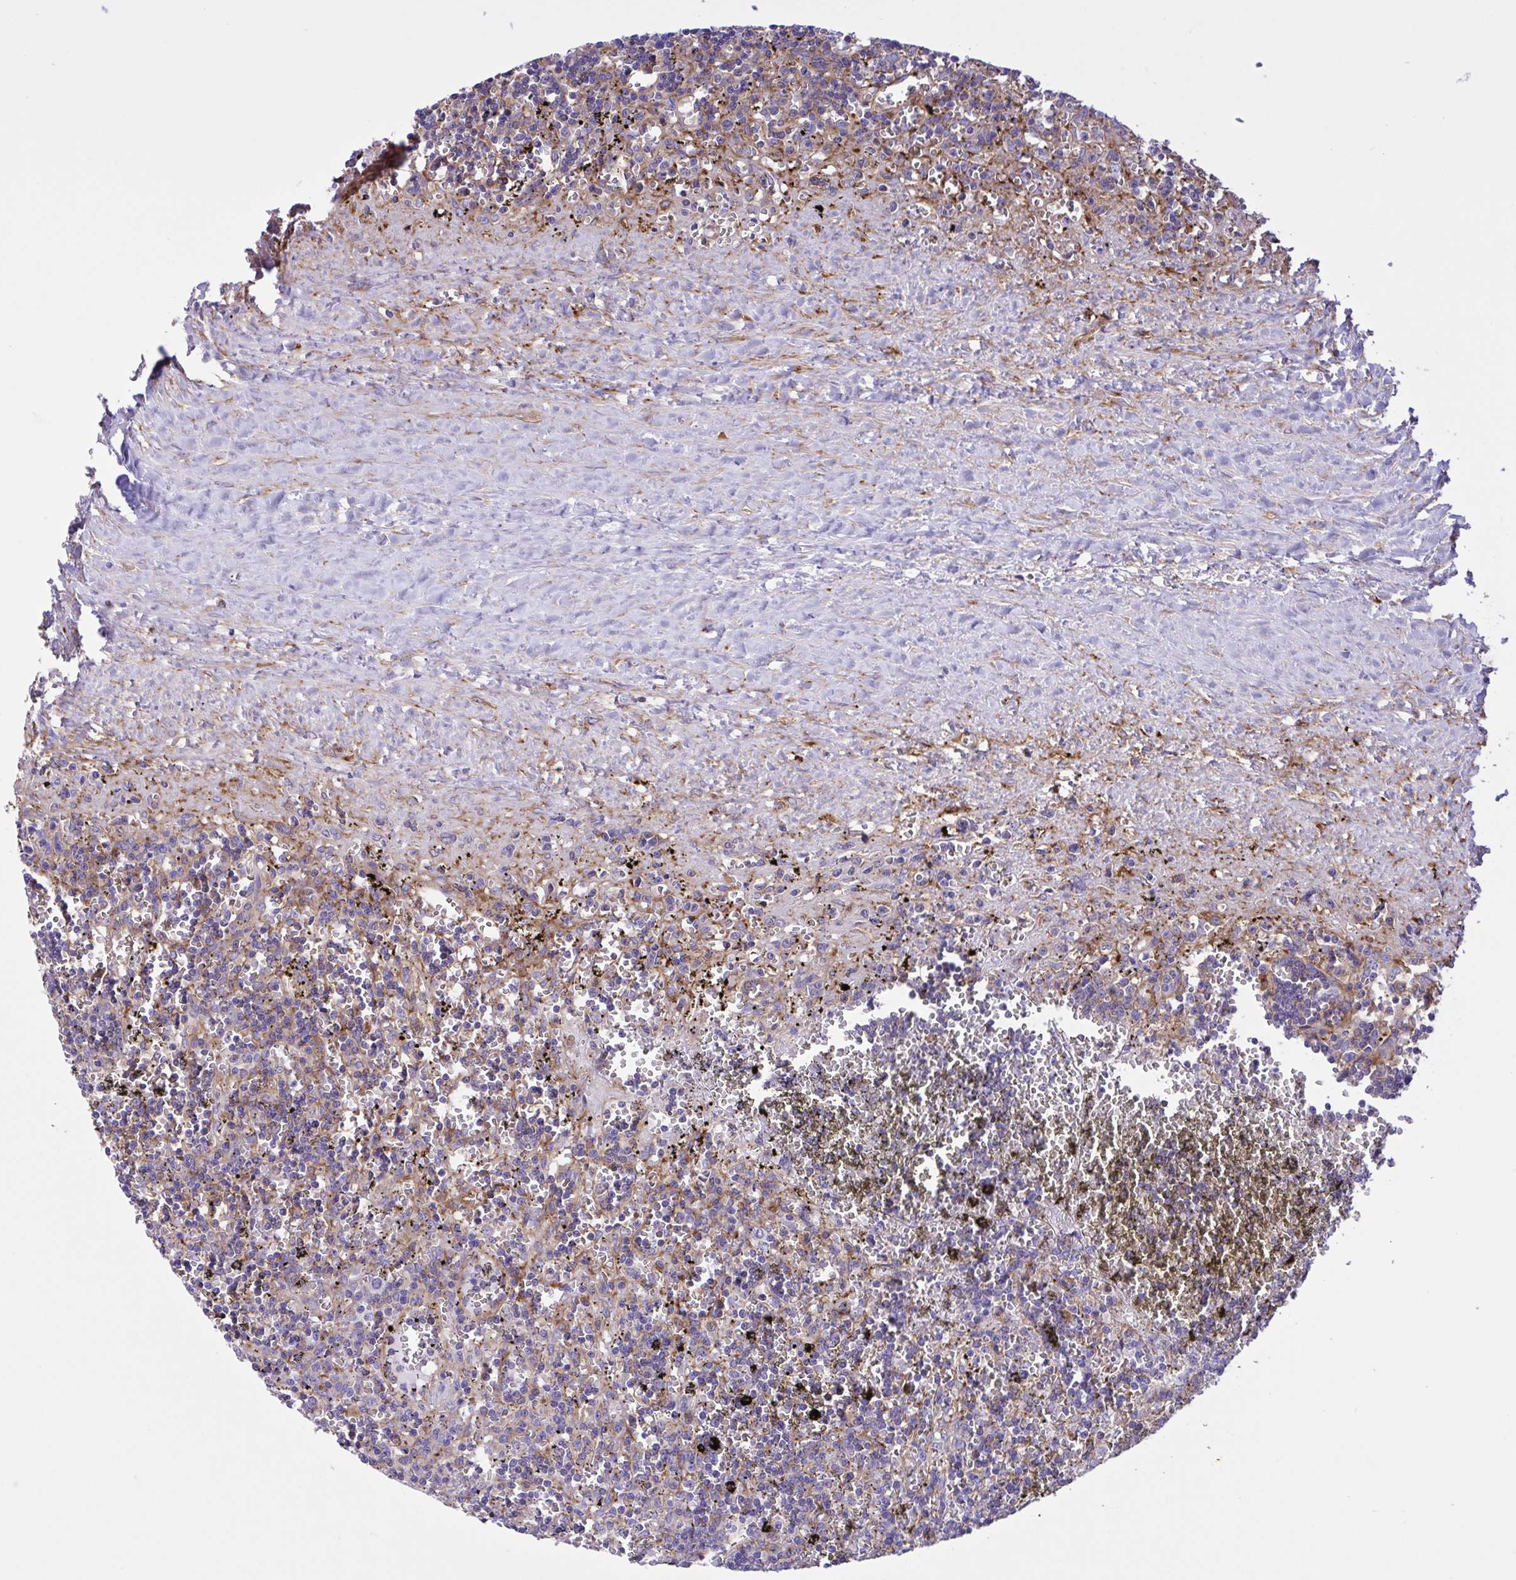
{"staining": {"intensity": "negative", "quantity": "none", "location": "none"}, "tissue": "lymphoma", "cell_type": "Tumor cells", "image_type": "cancer", "snomed": [{"axis": "morphology", "description": "Malignant lymphoma, non-Hodgkin's type, Low grade"}, {"axis": "topography", "description": "Spleen"}], "caption": "Human lymphoma stained for a protein using immunohistochemistry (IHC) reveals no positivity in tumor cells.", "gene": "OR51M1", "patient": {"sex": "male", "age": 60}}